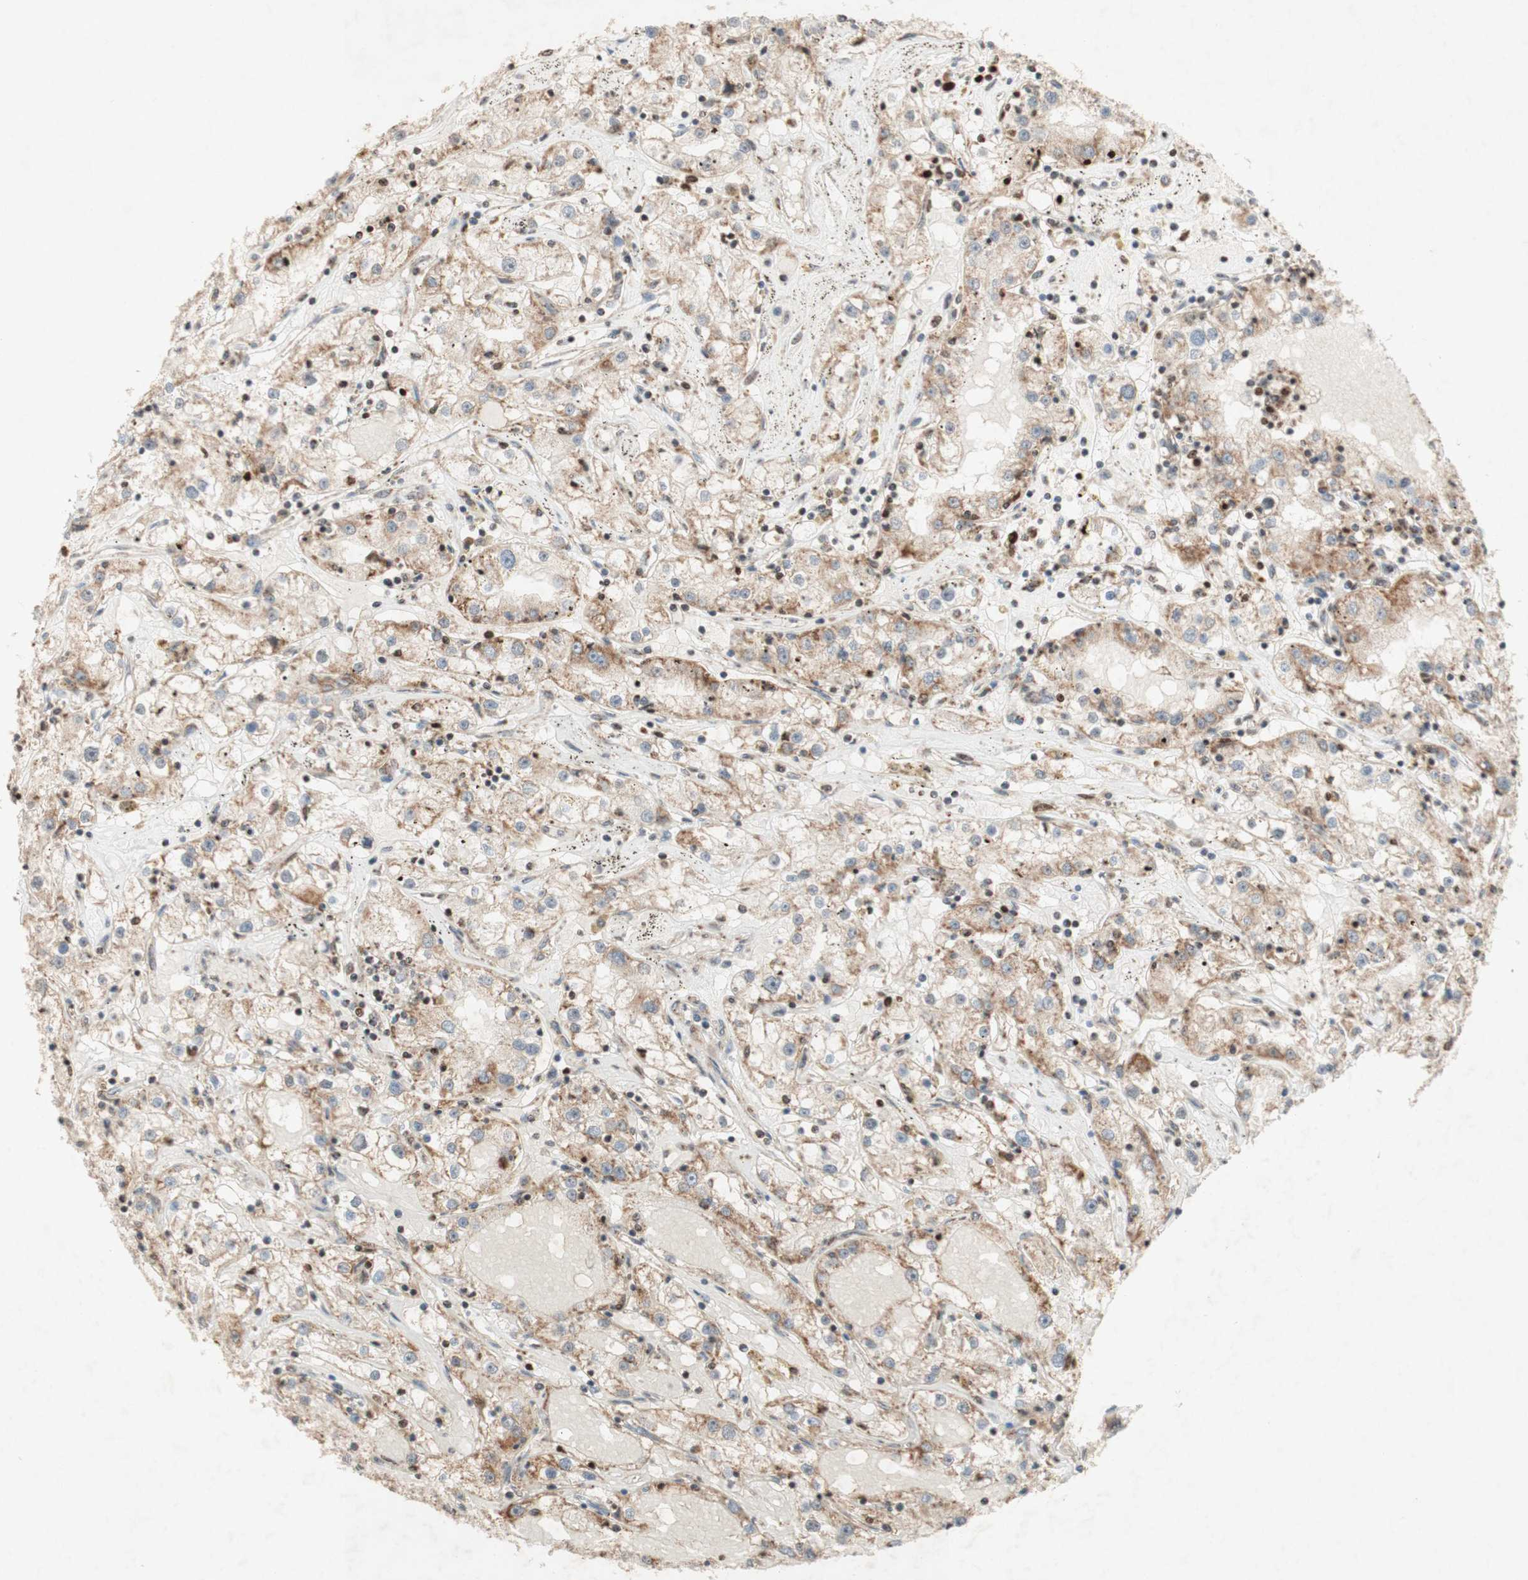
{"staining": {"intensity": "weak", "quantity": ">75%", "location": "cytoplasmic/membranous"}, "tissue": "renal cancer", "cell_type": "Tumor cells", "image_type": "cancer", "snomed": [{"axis": "morphology", "description": "Adenocarcinoma, NOS"}, {"axis": "topography", "description": "Kidney"}], "caption": "This is an image of immunohistochemistry staining of renal adenocarcinoma, which shows weak positivity in the cytoplasmic/membranous of tumor cells.", "gene": "DNMT3A", "patient": {"sex": "male", "age": 56}}